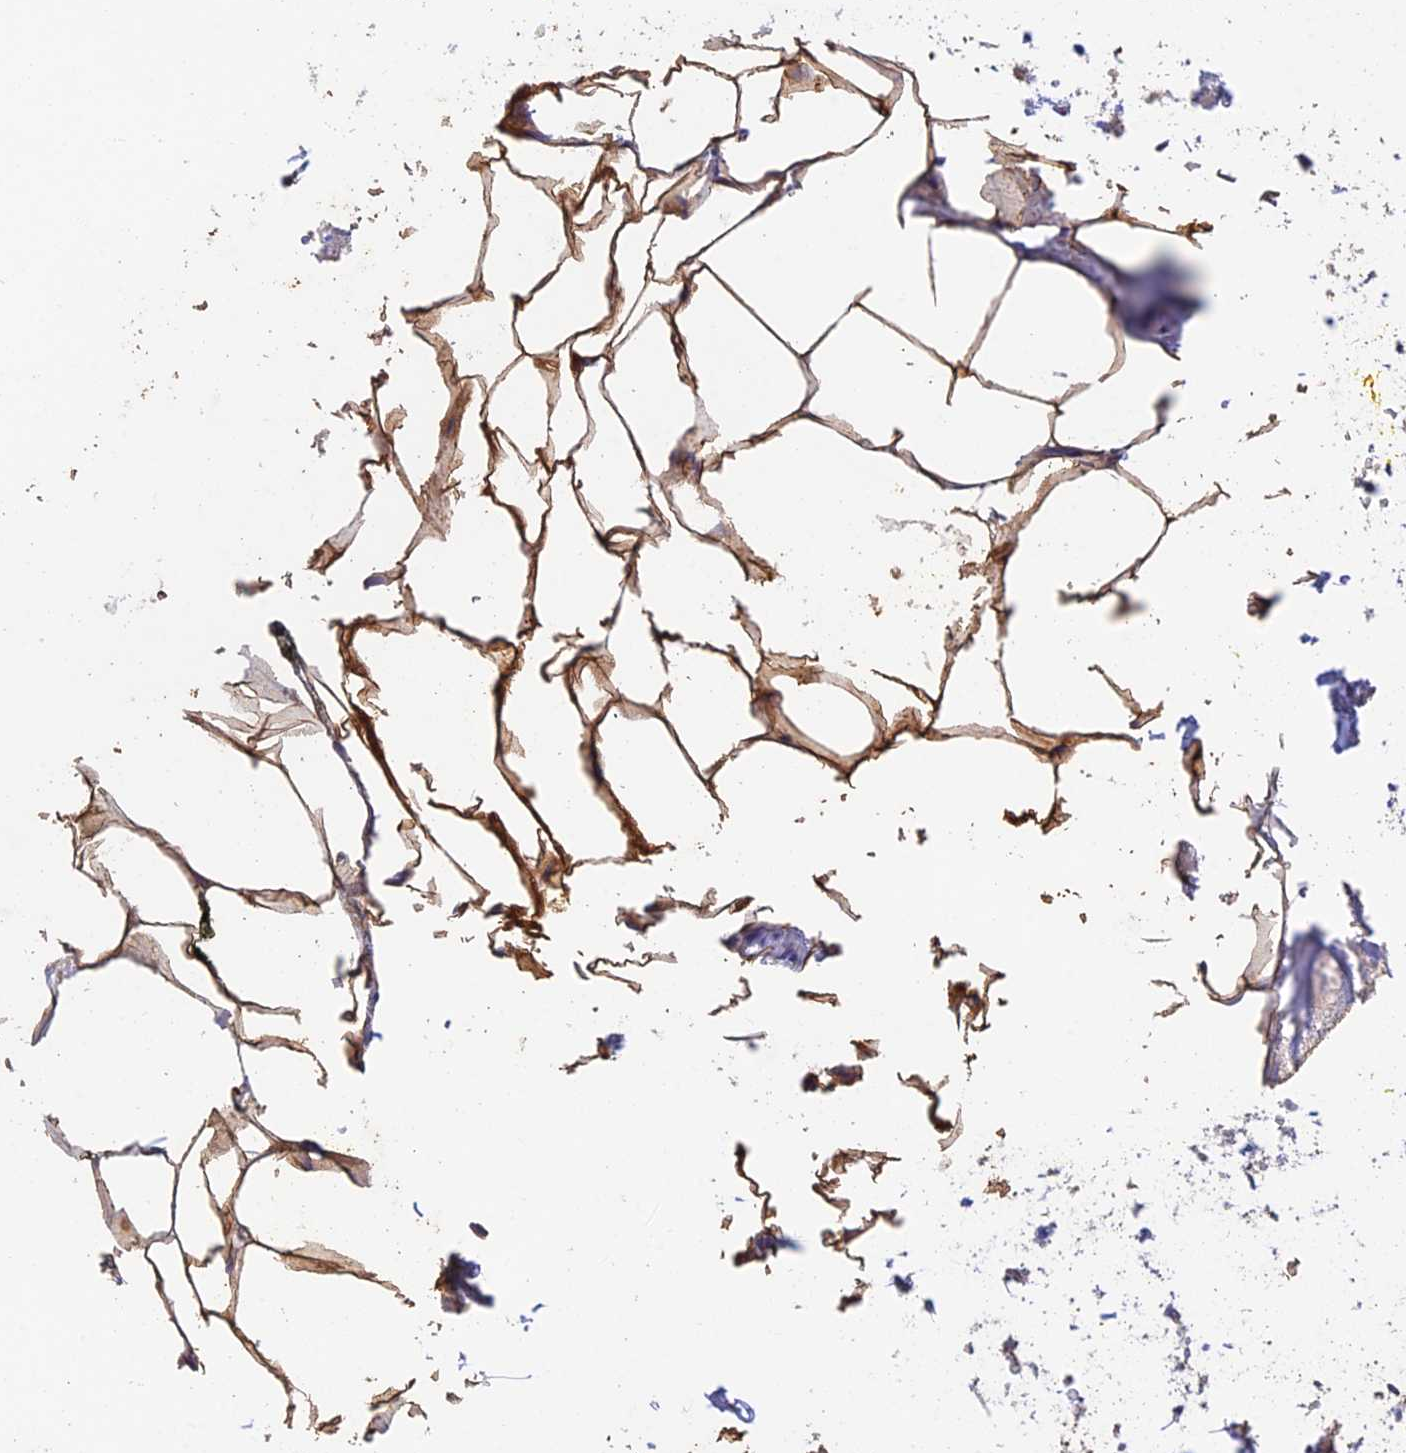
{"staining": {"intensity": "strong", "quantity": ">75%", "location": "cytoplasmic/membranous"}, "tissue": "adipose tissue", "cell_type": "Adipocytes", "image_type": "normal", "snomed": [{"axis": "morphology", "description": "Normal tissue, NOS"}, {"axis": "morphology", "description": "Adenocarcinoma, Low grade"}, {"axis": "topography", "description": "Prostate"}, {"axis": "topography", "description": "Peripheral nerve tissue"}], "caption": "Strong cytoplasmic/membranous protein positivity is present in approximately >75% of adipocytes in adipose tissue. Immunohistochemistry stains the protein in brown and the nuclei are stained blue.", "gene": "MYO9A", "patient": {"sex": "male", "age": 63}}